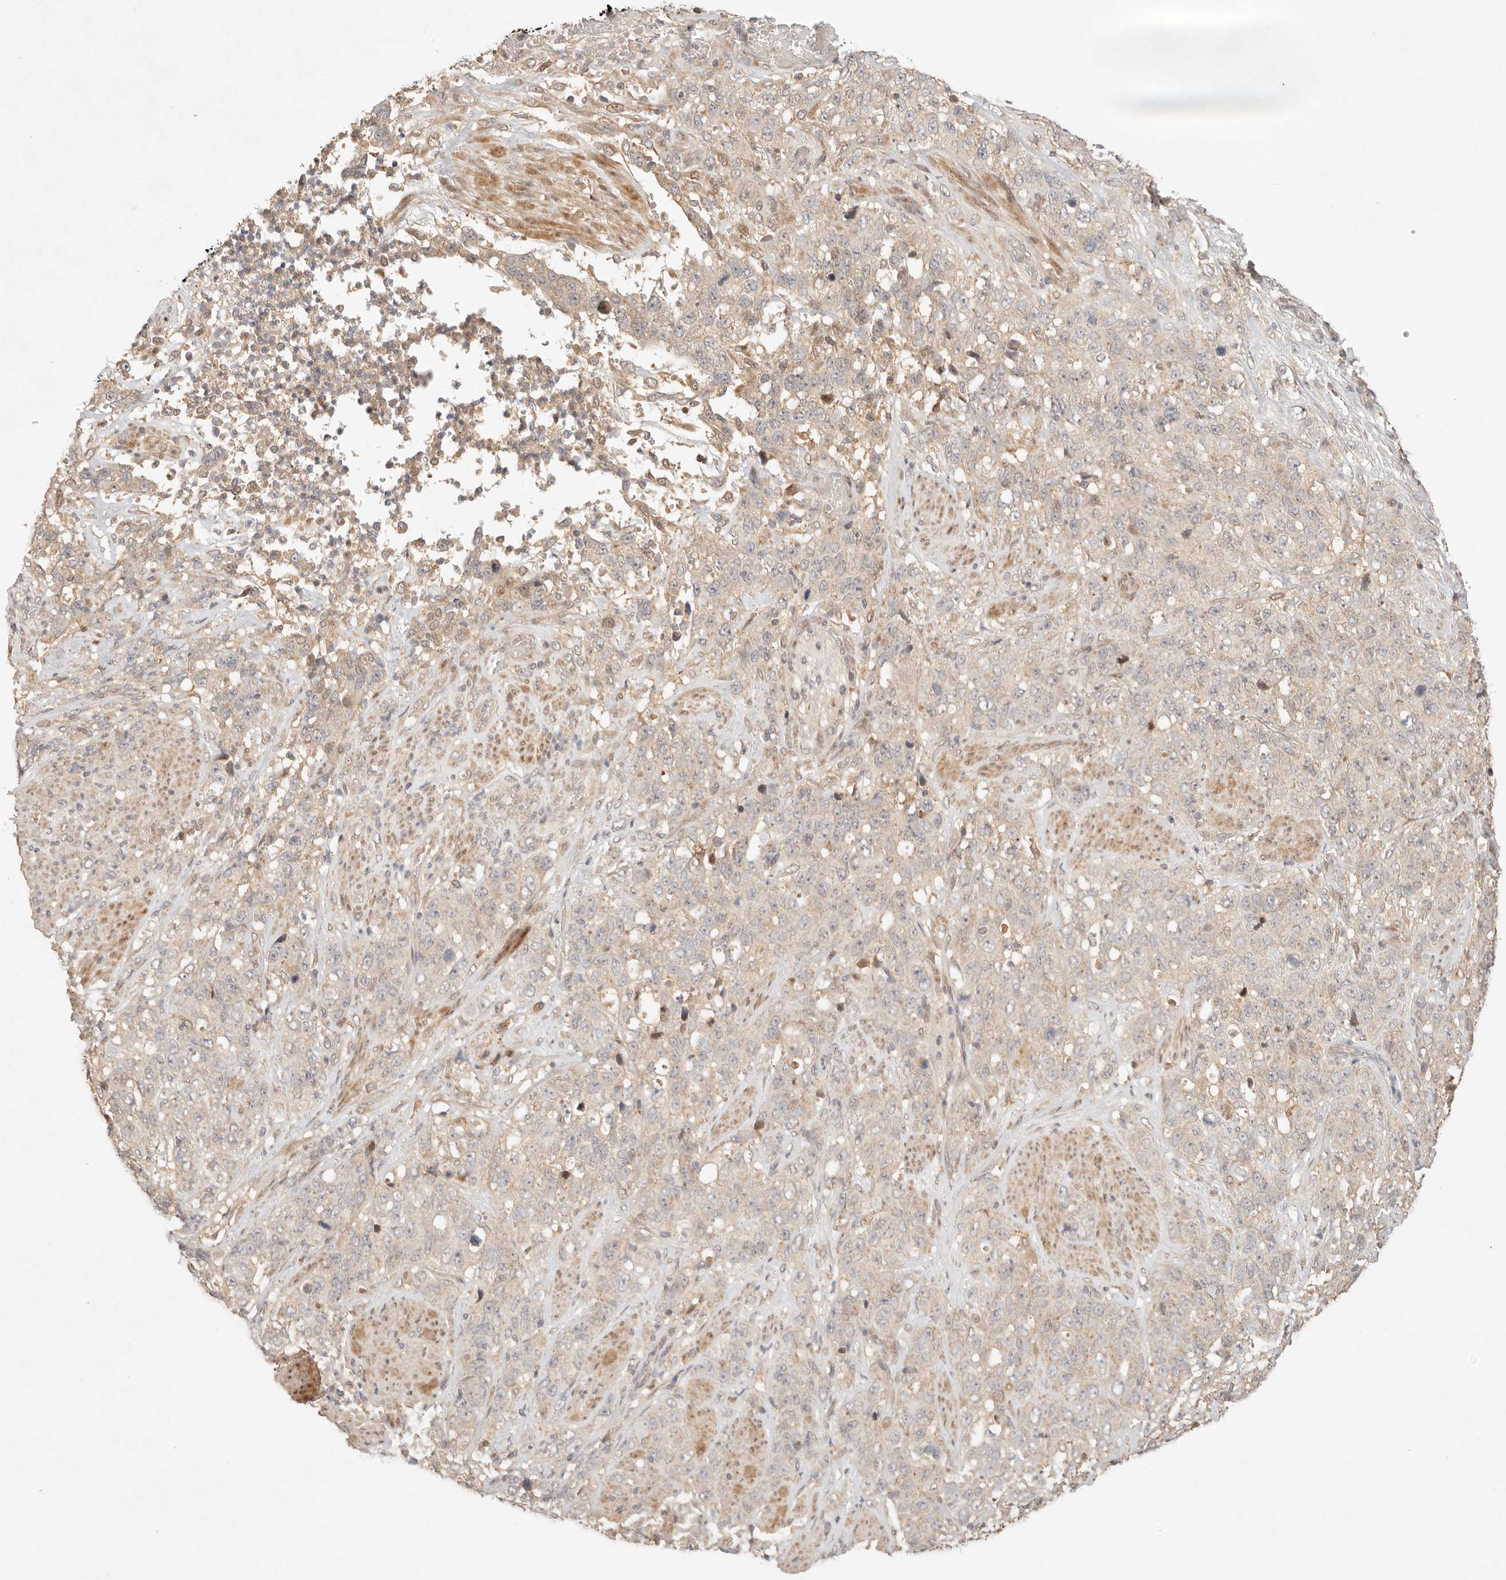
{"staining": {"intensity": "negative", "quantity": "none", "location": "none"}, "tissue": "stomach cancer", "cell_type": "Tumor cells", "image_type": "cancer", "snomed": [{"axis": "morphology", "description": "Adenocarcinoma, NOS"}, {"axis": "topography", "description": "Stomach"}], "caption": "Immunohistochemistry micrograph of neoplastic tissue: human adenocarcinoma (stomach) stained with DAB (3,3'-diaminobenzidine) displays no significant protein expression in tumor cells. Nuclei are stained in blue.", "gene": "PHLDA3", "patient": {"sex": "male", "age": 48}}